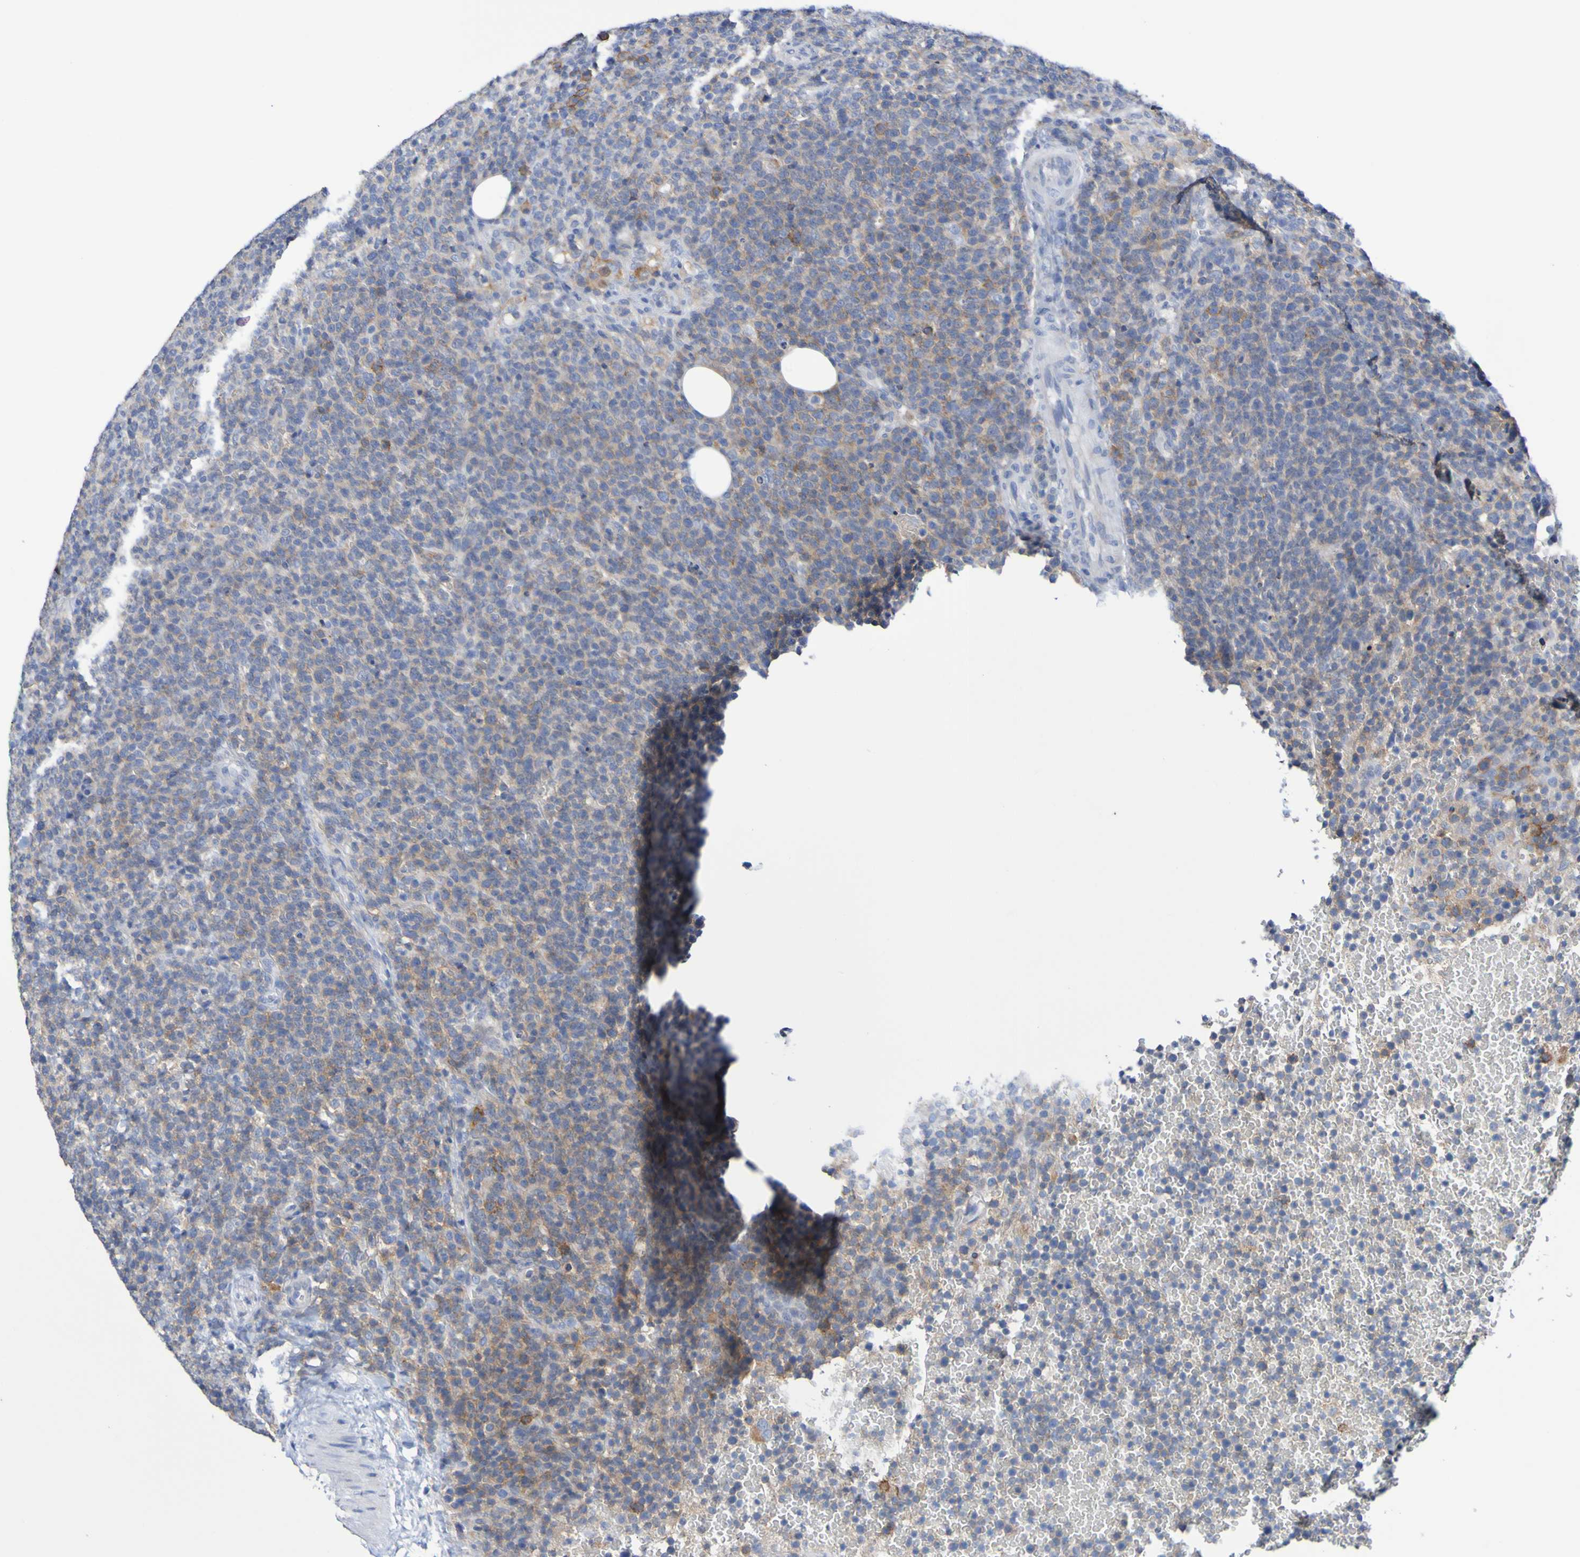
{"staining": {"intensity": "moderate", "quantity": "25%-75%", "location": "cytoplasmic/membranous"}, "tissue": "lymphoma", "cell_type": "Tumor cells", "image_type": "cancer", "snomed": [{"axis": "morphology", "description": "Malignant lymphoma, non-Hodgkin's type, High grade"}, {"axis": "topography", "description": "Lymph node"}], "caption": "DAB (3,3'-diaminobenzidine) immunohistochemical staining of lymphoma exhibits moderate cytoplasmic/membranous protein expression in approximately 25%-75% of tumor cells.", "gene": "SLC3A2", "patient": {"sex": "male", "age": 61}}